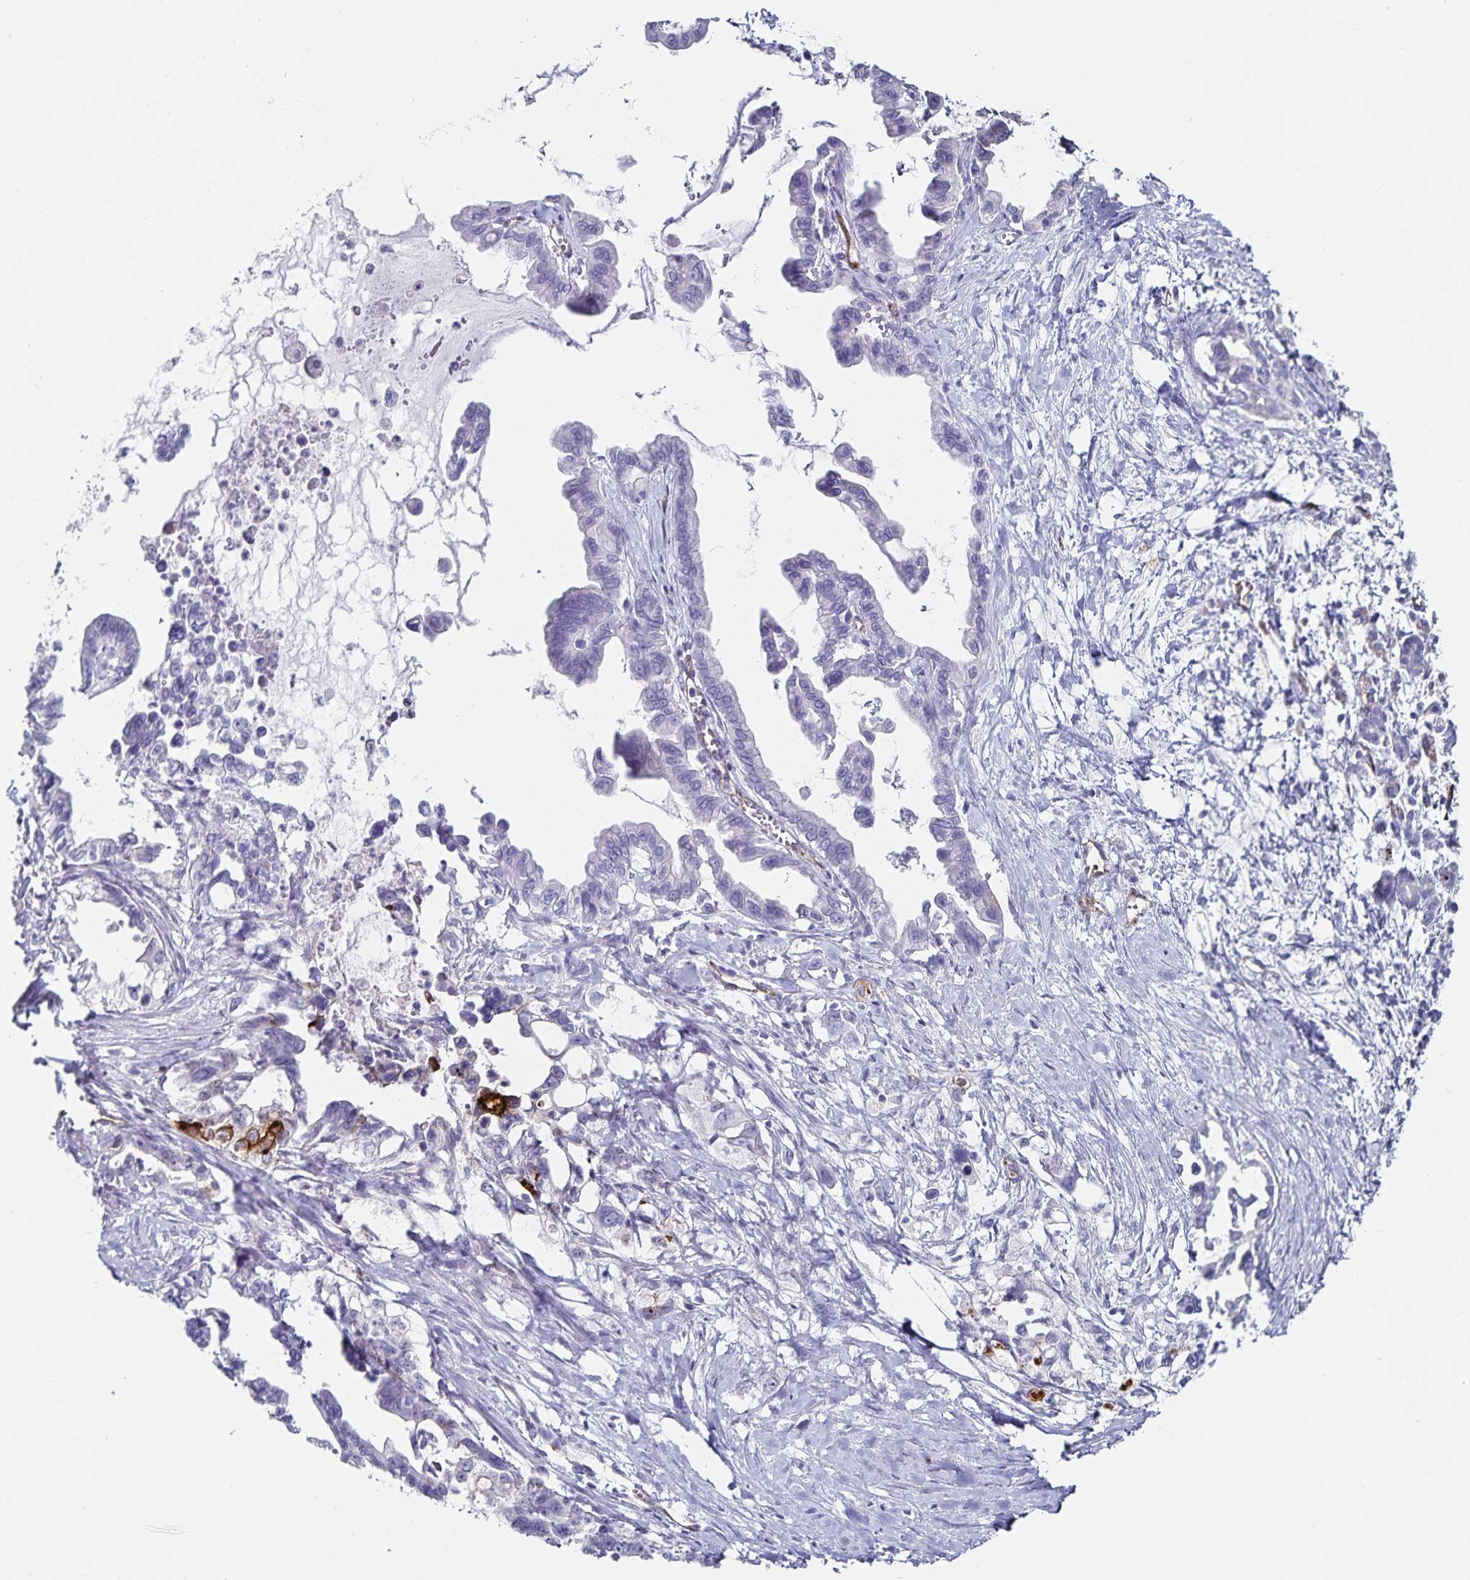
{"staining": {"intensity": "moderate", "quantity": "<25%", "location": "cytoplasmic/membranous"}, "tissue": "pancreatic cancer", "cell_type": "Tumor cells", "image_type": "cancer", "snomed": [{"axis": "morphology", "description": "Adenocarcinoma, NOS"}, {"axis": "topography", "description": "Pancreas"}], "caption": "Pancreatic cancer stained for a protein (brown) exhibits moderate cytoplasmic/membranous positive expression in approximately <25% of tumor cells.", "gene": "PODXL", "patient": {"sex": "male", "age": 61}}